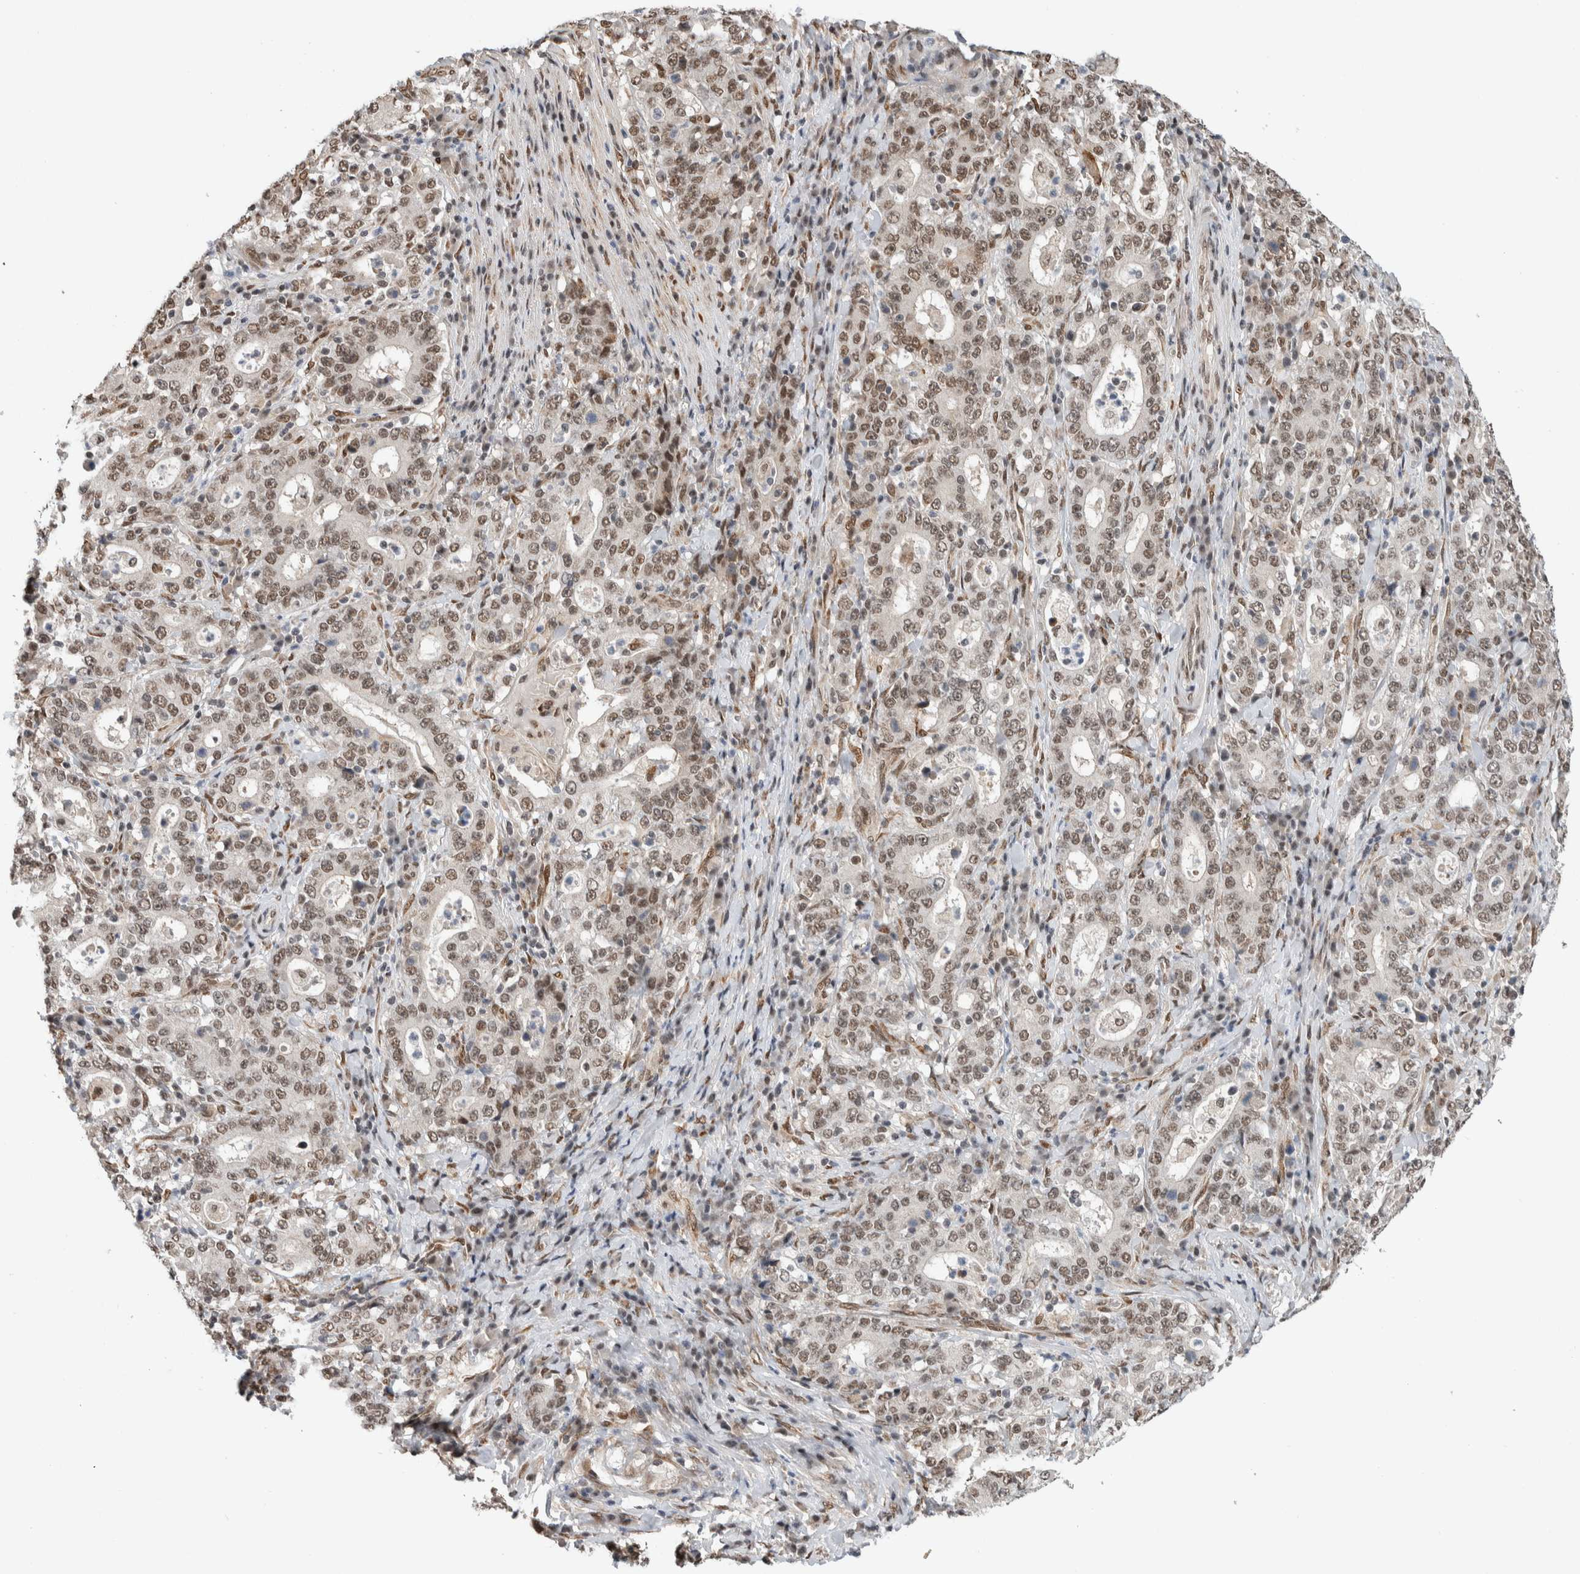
{"staining": {"intensity": "weak", "quantity": "25%-75%", "location": "nuclear"}, "tissue": "stomach cancer", "cell_type": "Tumor cells", "image_type": "cancer", "snomed": [{"axis": "morphology", "description": "Normal tissue, NOS"}, {"axis": "morphology", "description": "Adenocarcinoma, NOS"}, {"axis": "topography", "description": "Stomach, upper"}, {"axis": "topography", "description": "Stomach"}], "caption": "Brown immunohistochemical staining in human stomach adenocarcinoma demonstrates weak nuclear positivity in about 25%-75% of tumor cells. (brown staining indicates protein expression, while blue staining denotes nuclei).", "gene": "TNRC18", "patient": {"sex": "male", "age": 59}}